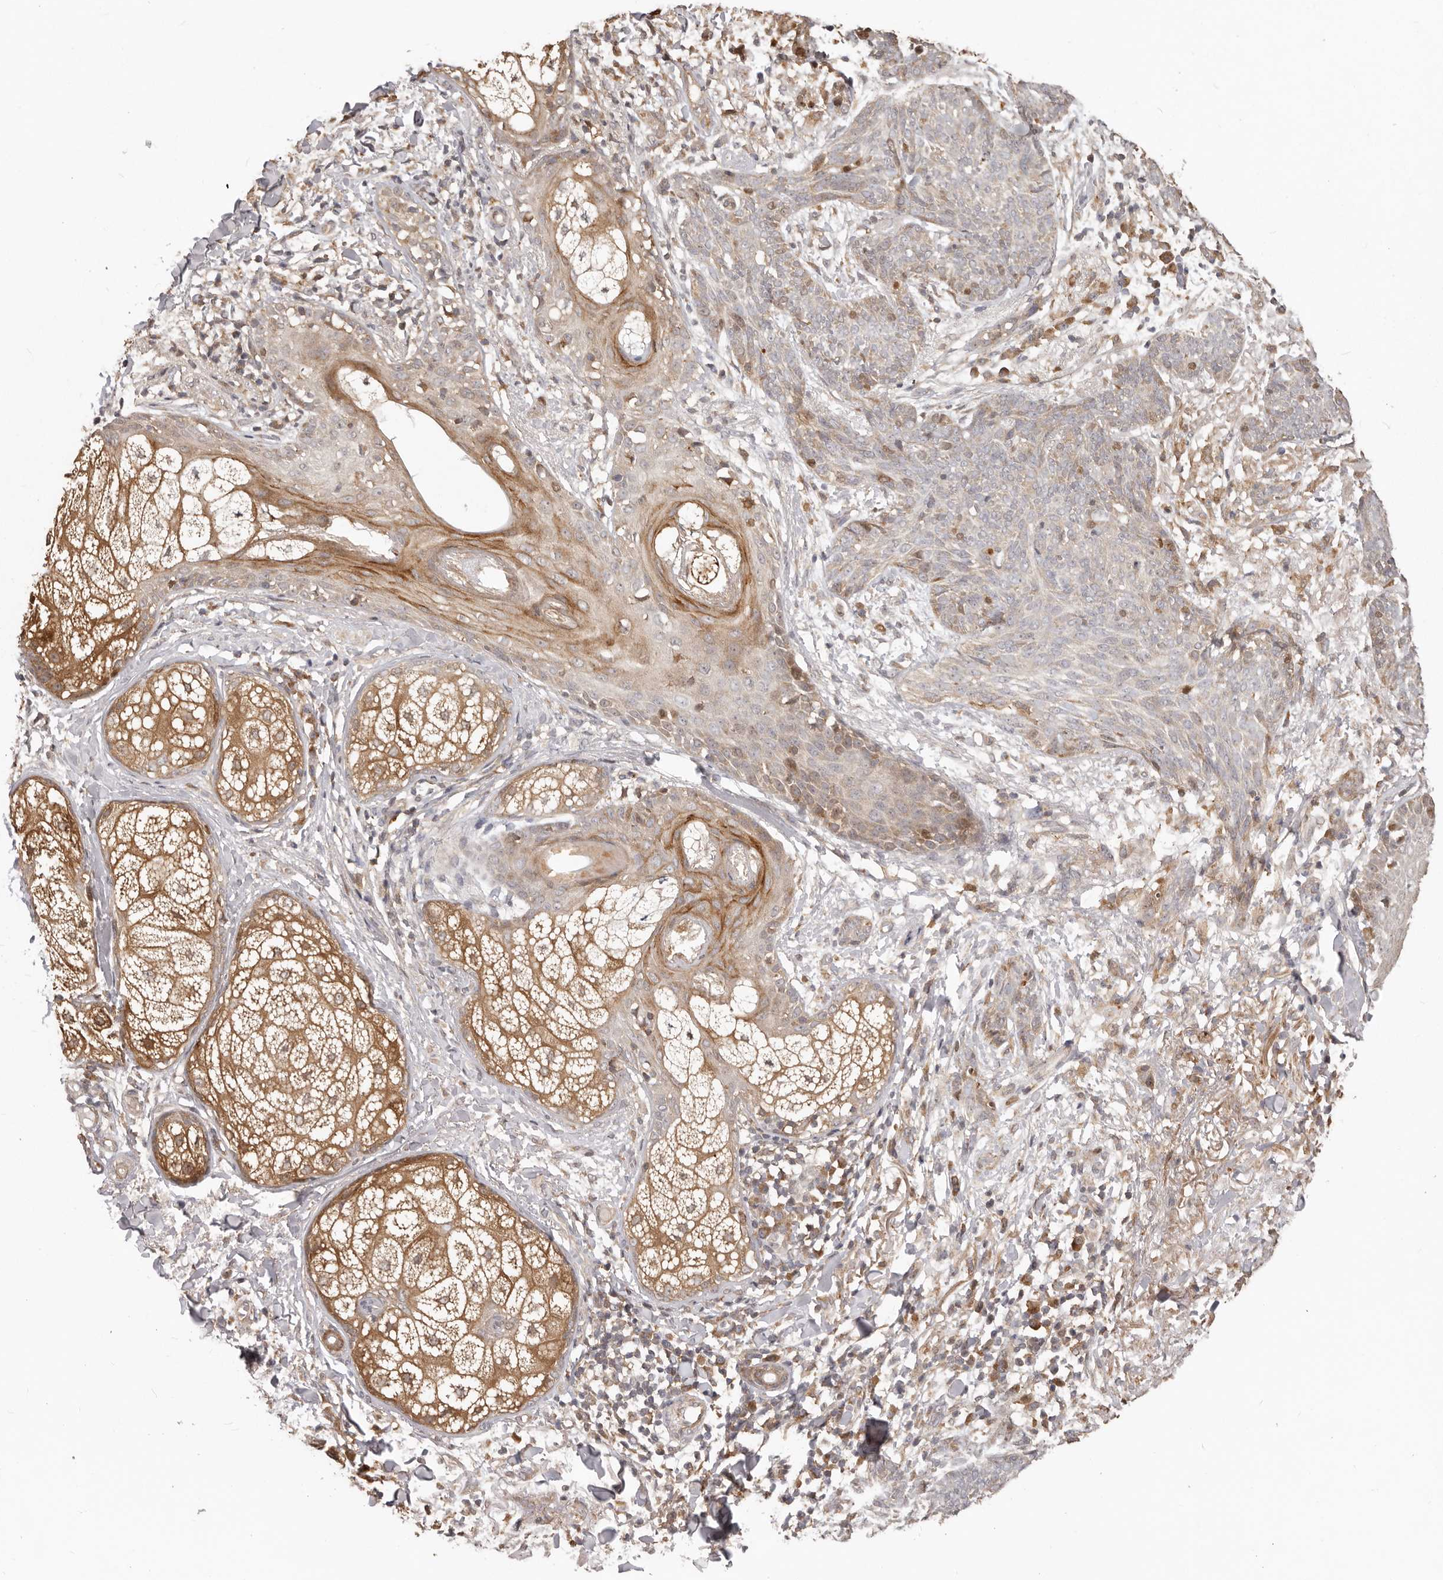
{"staining": {"intensity": "weak", "quantity": "<25%", "location": "cytoplasmic/membranous"}, "tissue": "skin cancer", "cell_type": "Tumor cells", "image_type": "cancer", "snomed": [{"axis": "morphology", "description": "Basal cell carcinoma"}, {"axis": "topography", "description": "Skin"}], "caption": "Tumor cells show no significant staining in skin cancer (basal cell carcinoma).", "gene": "RNF187", "patient": {"sex": "male", "age": 85}}